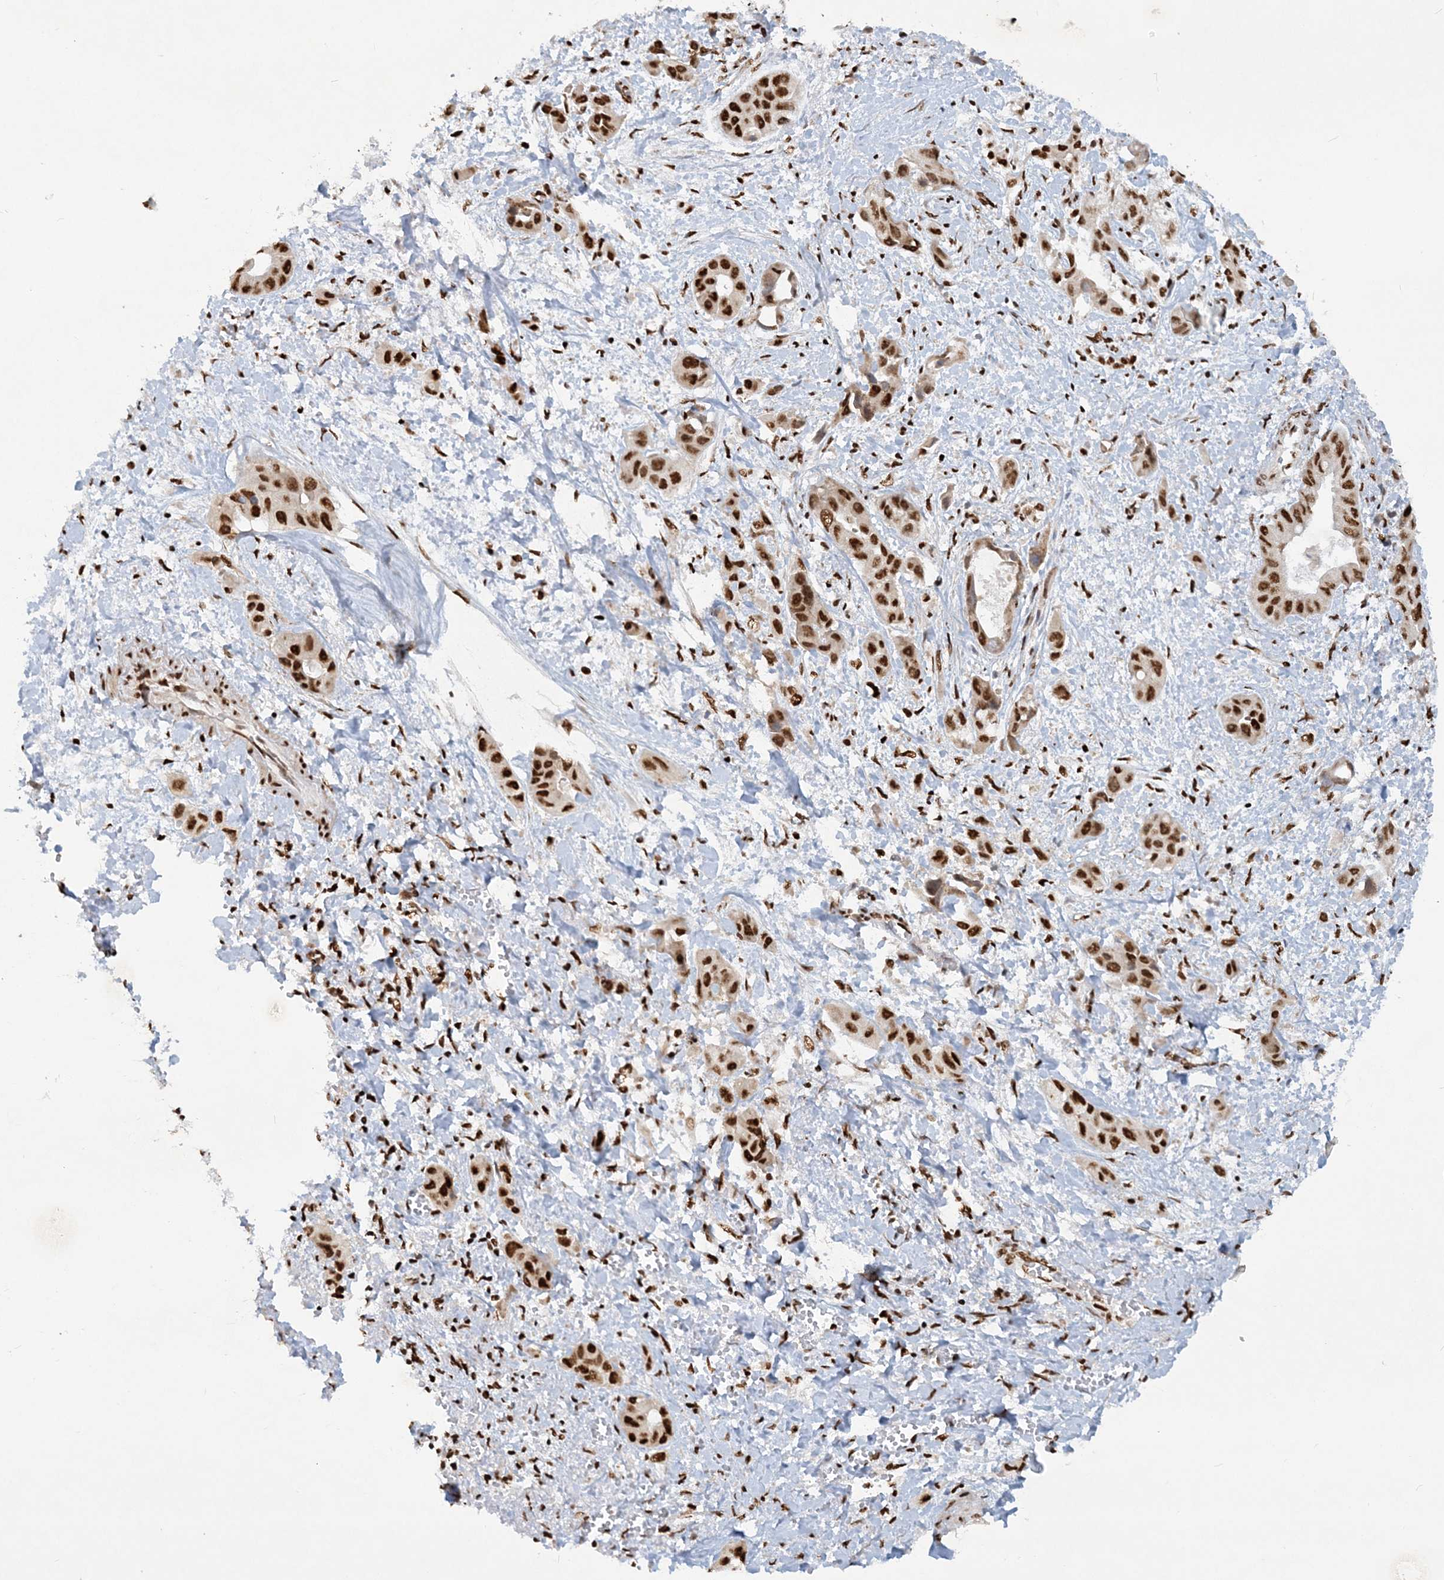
{"staining": {"intensity": "strong", "quantity": ">75%", "location": "nuclear"}, "tissue": "liver cancer", "cell_type": "Tumor cells", "image_type": "cancer", "snomed": [{"axis": "morphology", "description": "Cholangiocarcinoma"}, {"axis": "topography", "description": "Liver"}], "caption": "Strong nuclear protein staining is appreciated in about >75% of tumor cells in liver cholangiocarcinoma. (Stains: DAB (3,3'-diaminobenzidine) in brown, nuclei in blue, Microscopy: brightfield microscopy at high magnification).", "gene": "DELE1", "patient": {"sex": "female", "age": 52}}